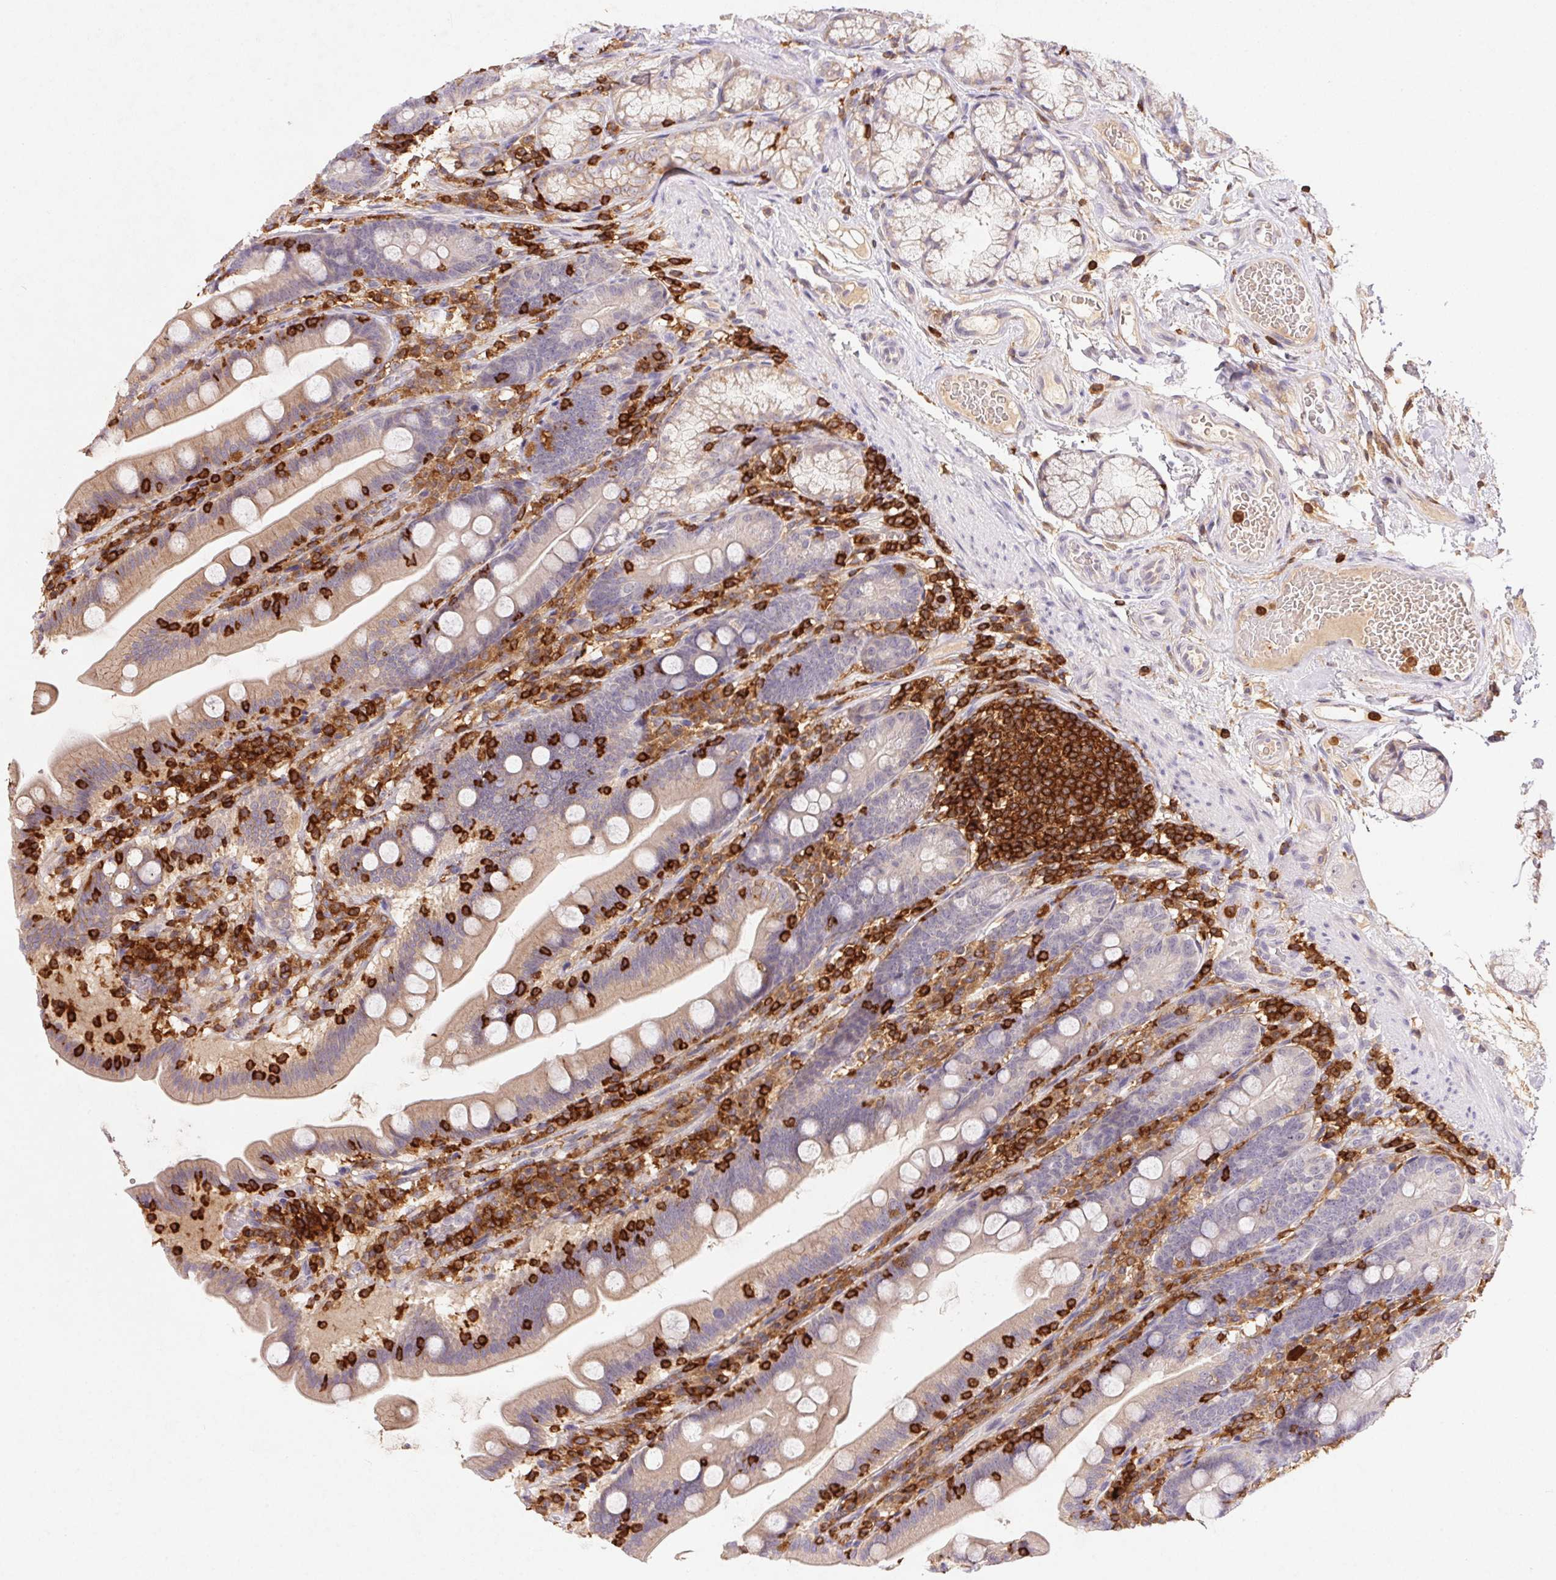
{"staining": {"intensity": "weak", "quantity": "25%-75%", "location": "cytoplasmic/membranous"}, "tissue": "duodenum", "cell_type": "Glandular cells", "image_type": "normal", "snomed": [{"axis": "morphology", "description": "Normal tissue, NOS"}, {"axis": "topography", "description": "Duodenum"}], "caption": "A histopathology image of duodenum stained for a protein reveals weak cytoplasmic/membranous brown staining in glandular cells.", "gene": "APBB1IP", "patient": {"sex": "female", "age": 67}}